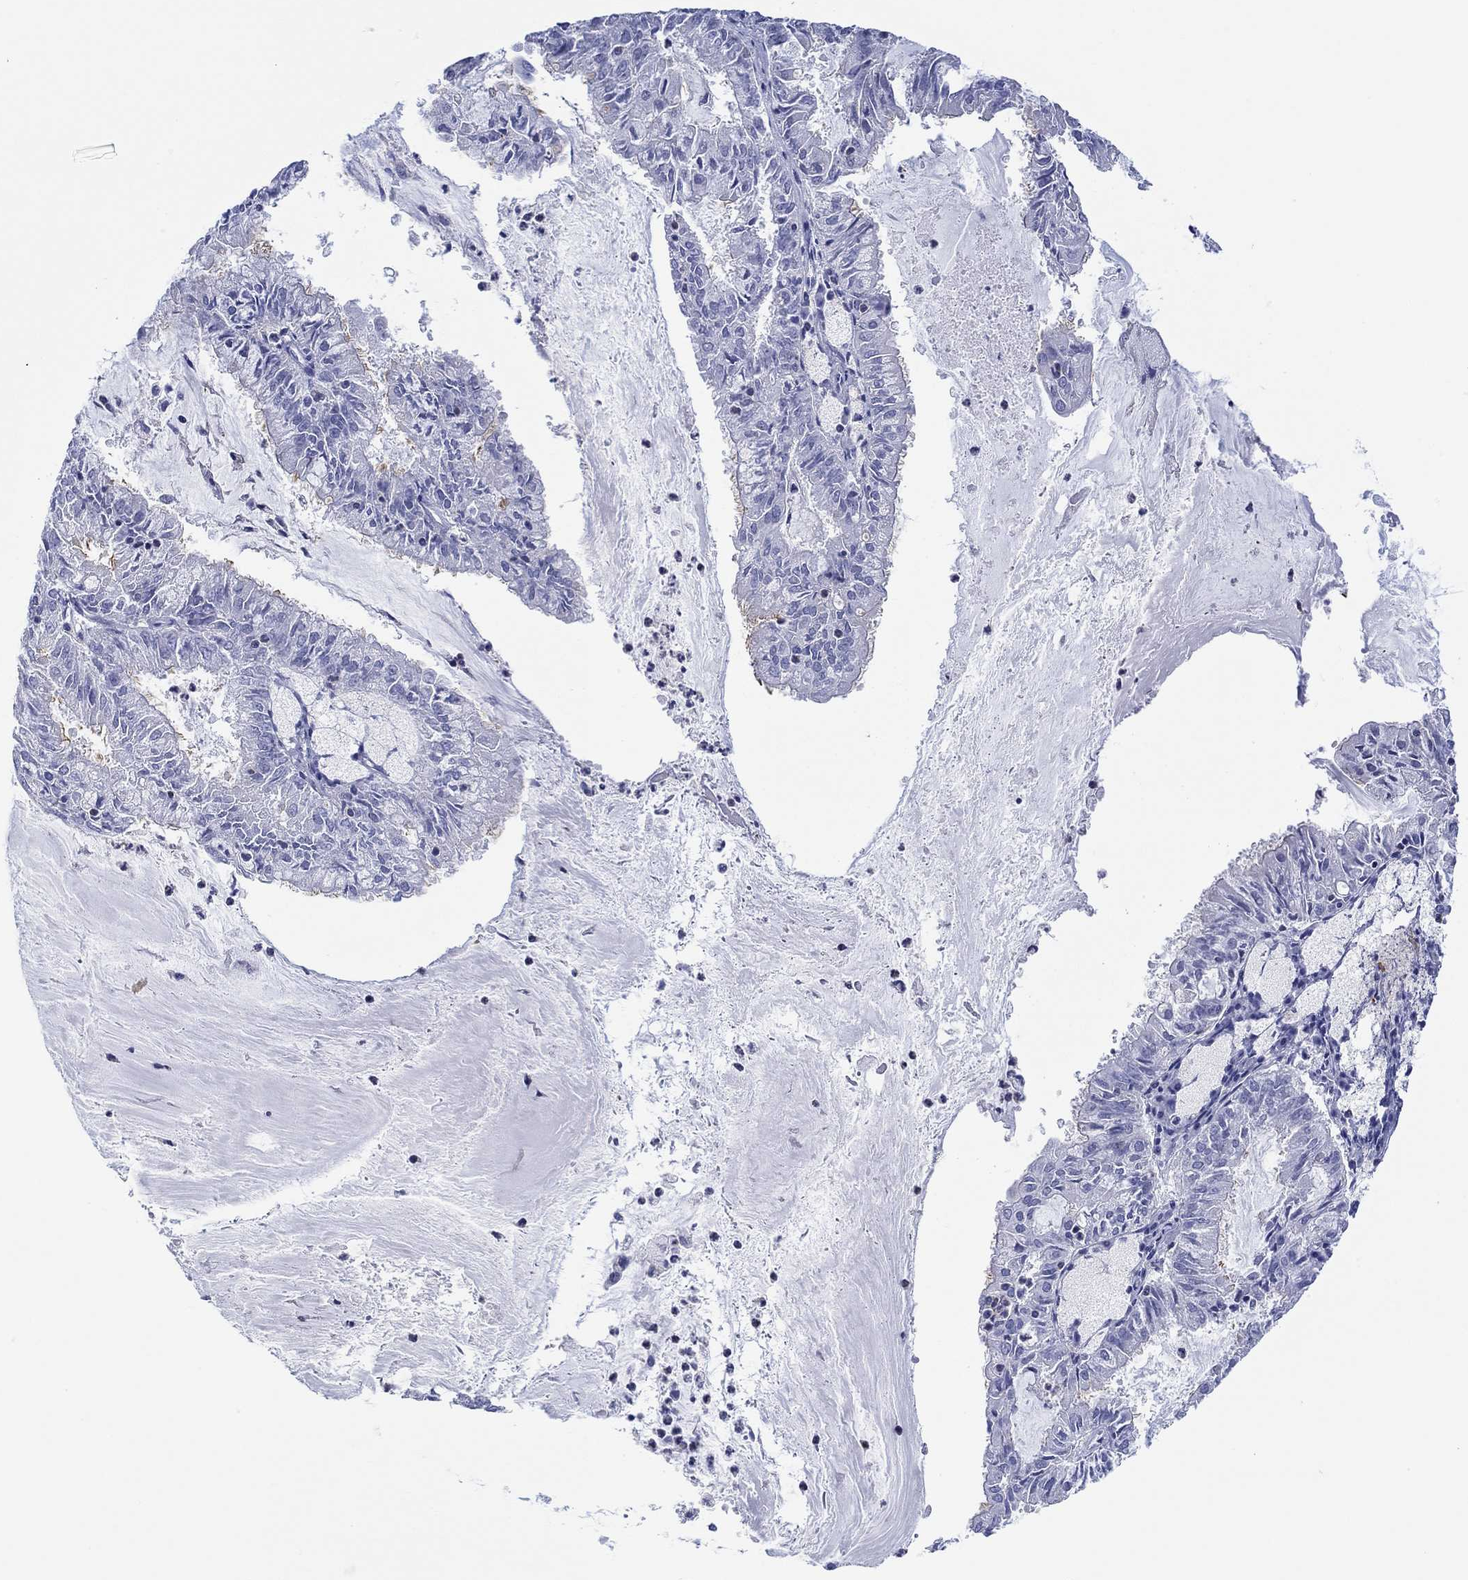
{"staining": {"intensity": "negative", "quantity": "none", "location": "none"}, "tissue": "endometrial cancer", "cell_type": "Tumor cells", "image_type": "cancer", "snomed": [{"axis": "morphology", "description": "Adenocarcinoma, NOS"}, {"axis": "topography", "description": "Endometrium"}], "caption": "This is a histopathology image of immunohistochemistry staining of adenocarcinoma (endometrial), which shows no positivity in tumor cells. Brightfield microscopy of IHC stained with DAB (3,3'-diaminobenzidine) (brown) and hematoxylin (blue), captured at high magnification.", "gene": "PPIL6", "patient": {"sex": "female", "age": 57}}